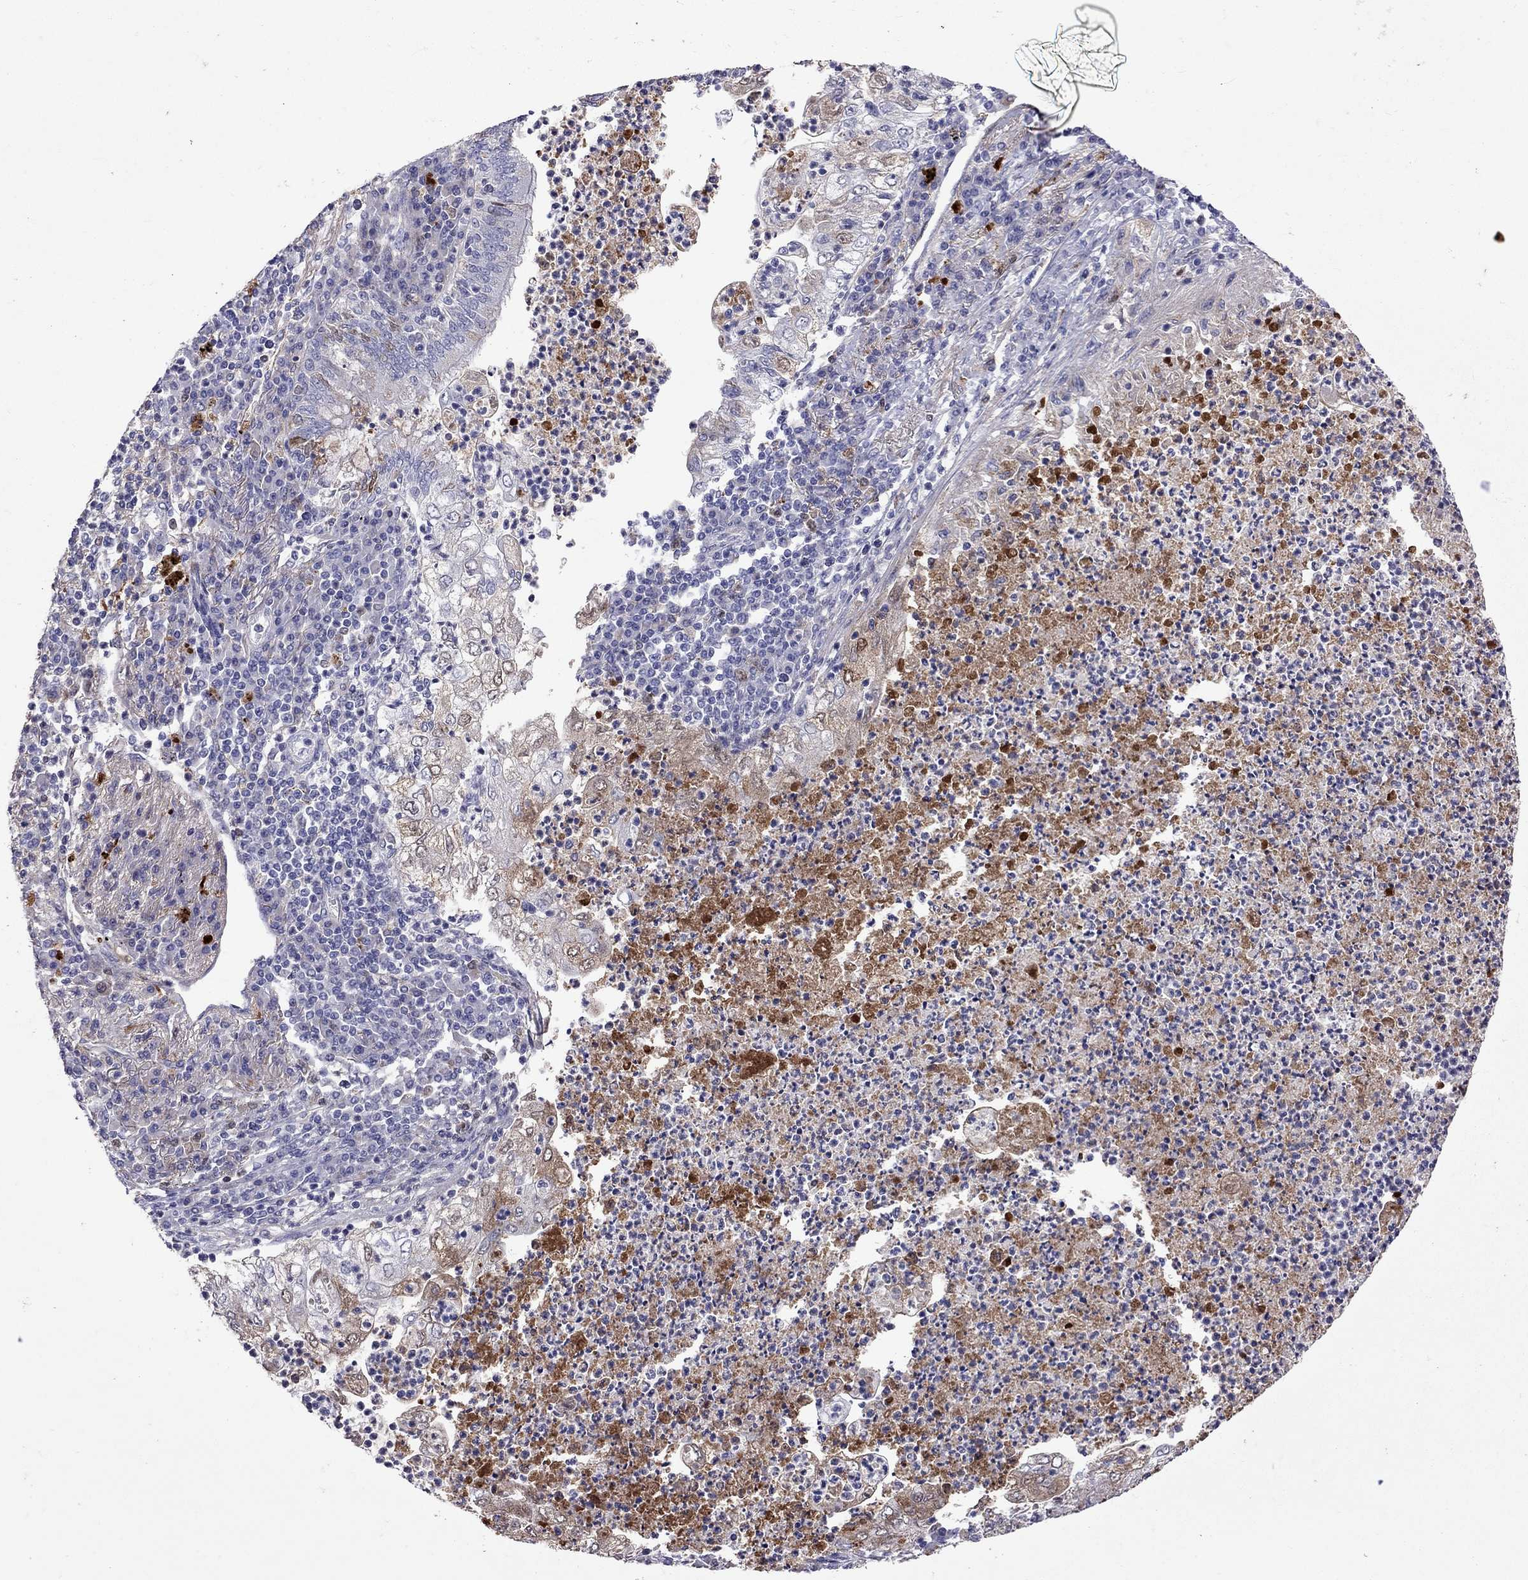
{"staining": {"intensity": "negative", "quantity": "none", "location": "none"}, "tissue": "lung cancer", "cell_type": "Tumor cells", "image_type": "cancer", "snomed": [{"axis": "morphology", "description": "Adenocarcinoma, NOS"}, {"axis": "topography", "description": "Lung"}], "caption": "This is an immunohistochemistry image of adenocarcinoma (lung). There is no expression in tumor cells.", "gene": "SERPINA3", "patient": {"sex": "female", "age": 73}}